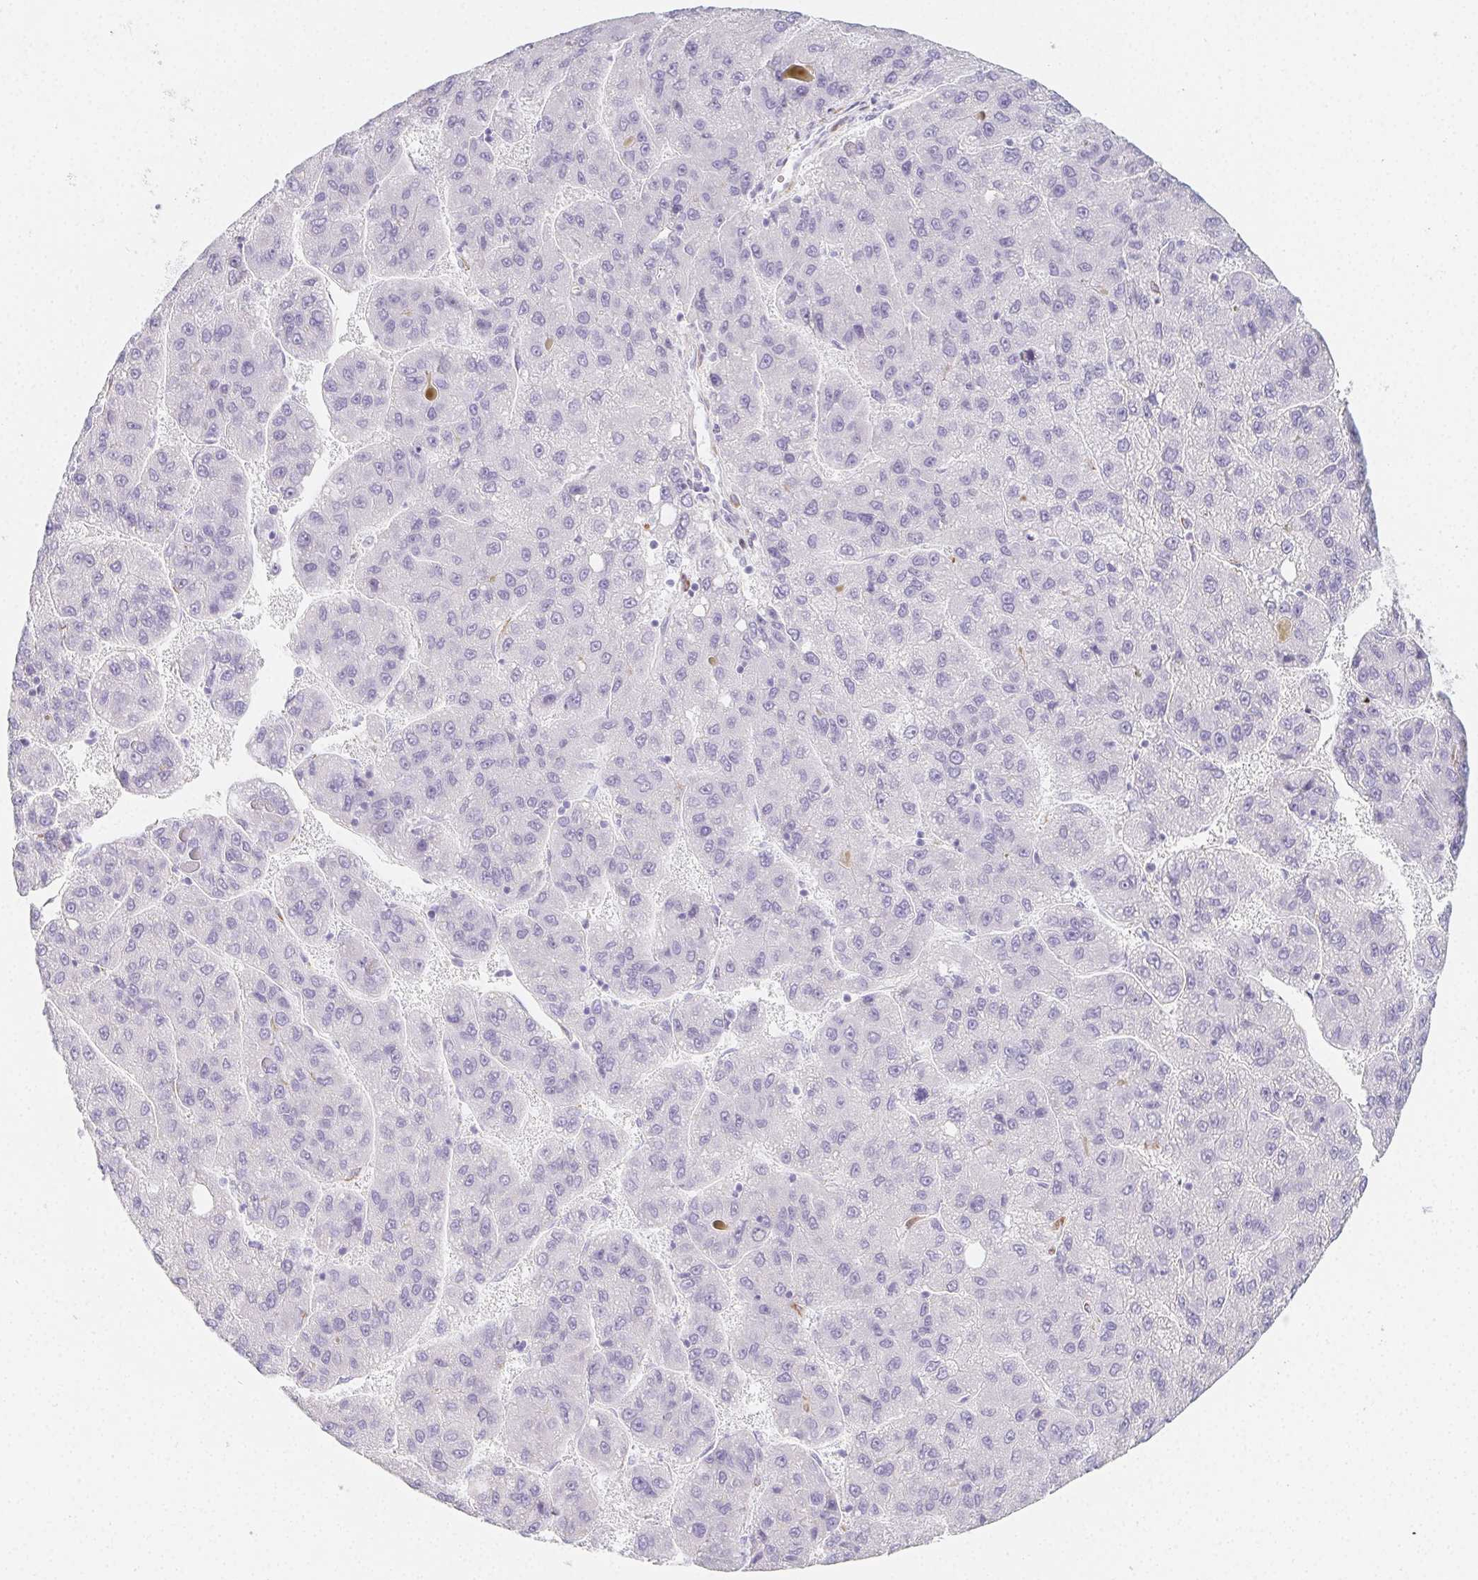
{"staining": {"intensity": "negative", "quantity": "none", "location": "none"}, "tissue": "liver cancer", "cell_type": "Tumor cells", "image_type": "cancer", "snomed": [{"axis": "morphology", "description": "Carcinoma, Hepatocellular, NOS"}, {"axis": "topography", "description": "Liver"}], "caption": "Tumor cells are negative for brown protein staining in liver hepatocellular carcinoma. Nuclei are stained in blue.", "gene": "HRC", "patient": {"sex": "female", "age": 82}}